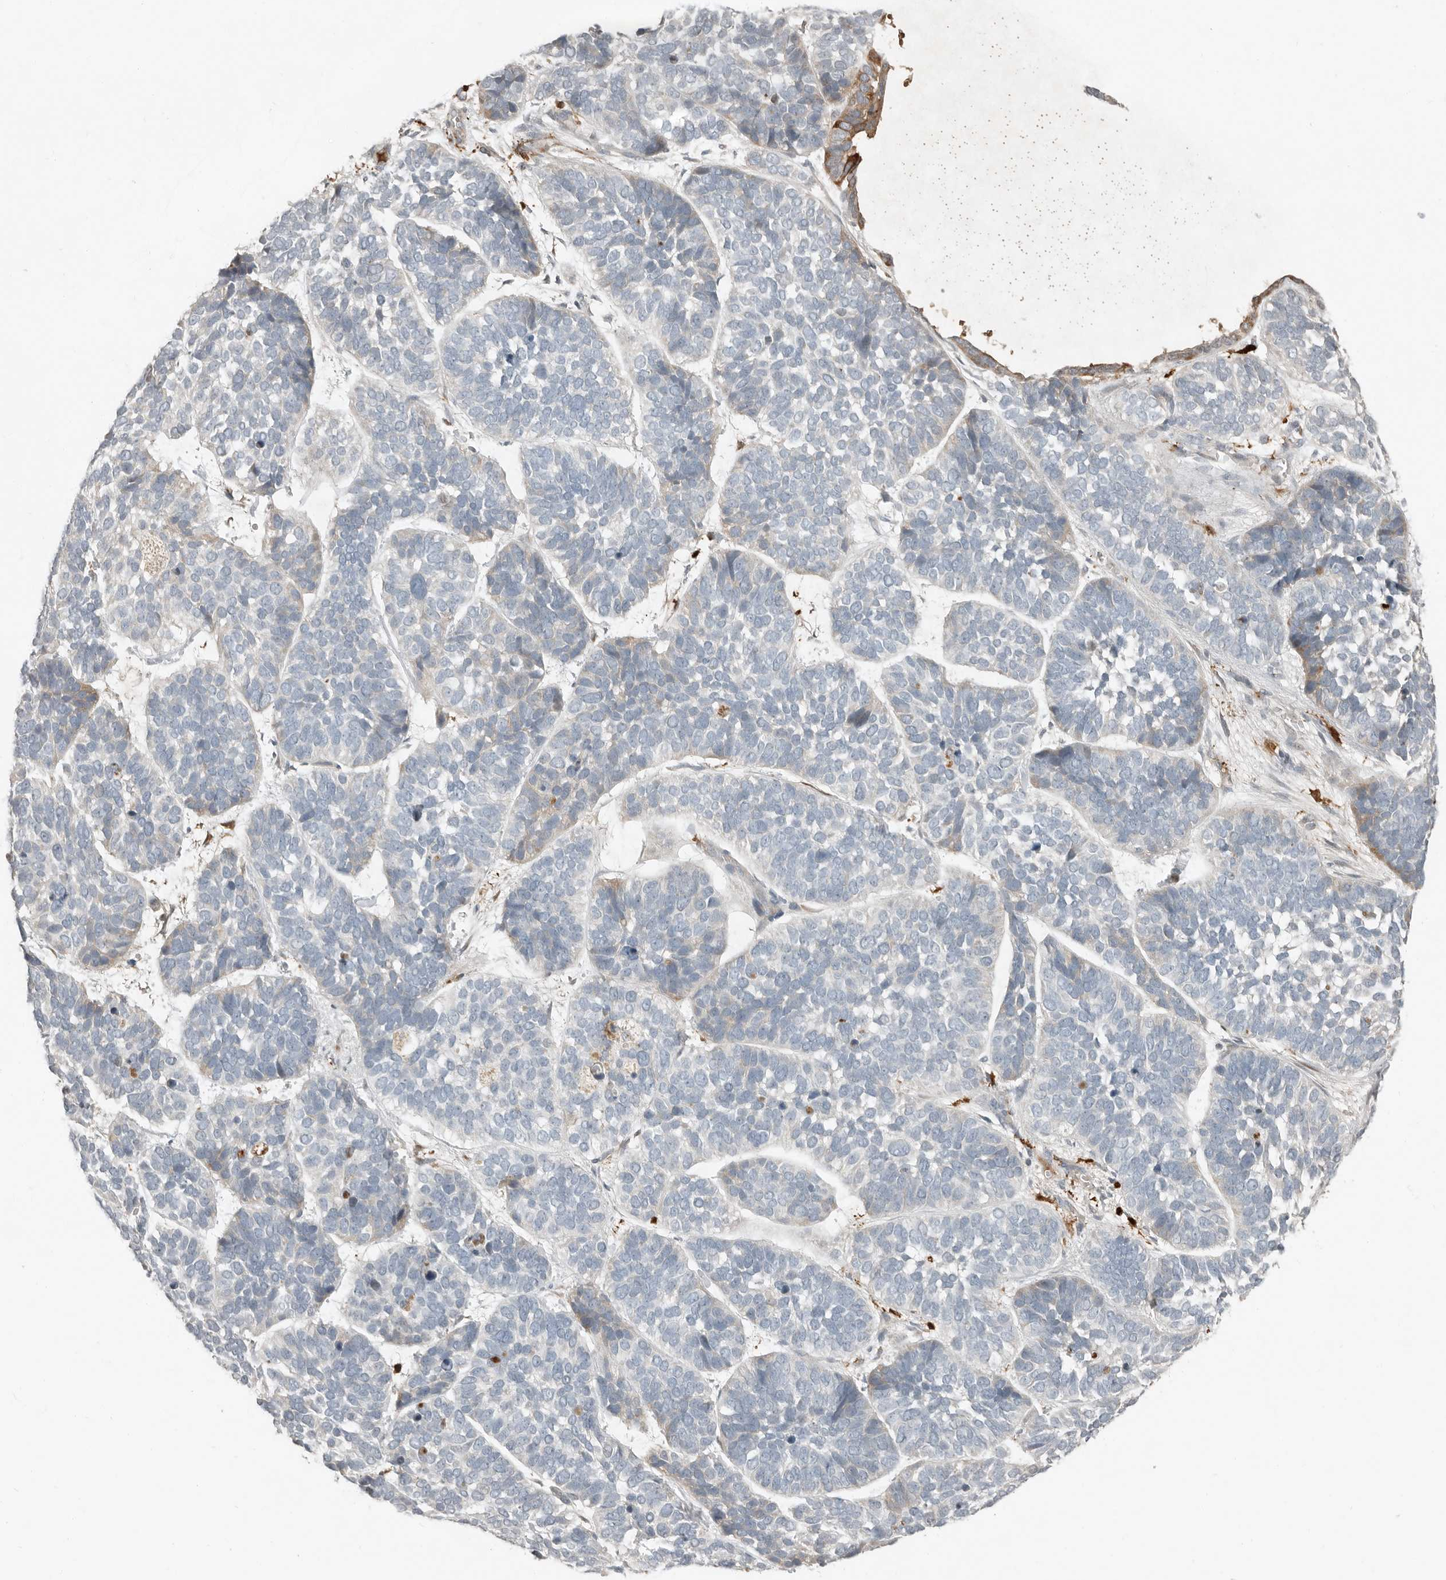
{"staining": {"intensity": "moderate", "quantity": "<25%", "location": "cytoplasmic/membranous"}, "tissue": "skin cancer", "cell_type": "Tumor cells", "image_type": "cancer", "snomed": [{"axis": "morphology", "description": "Basal cell carcinoma"}, {"axis": "topography", "description": "Skin"}], "caption": "Skin cancer stained with DAB immunohistochemistry reveals low levels of moderate cytoplasmic/membranous staining in about <25% of tumor cells.", "gene": "KLHL38", "patient": {"sex": "male", "age": 62}}